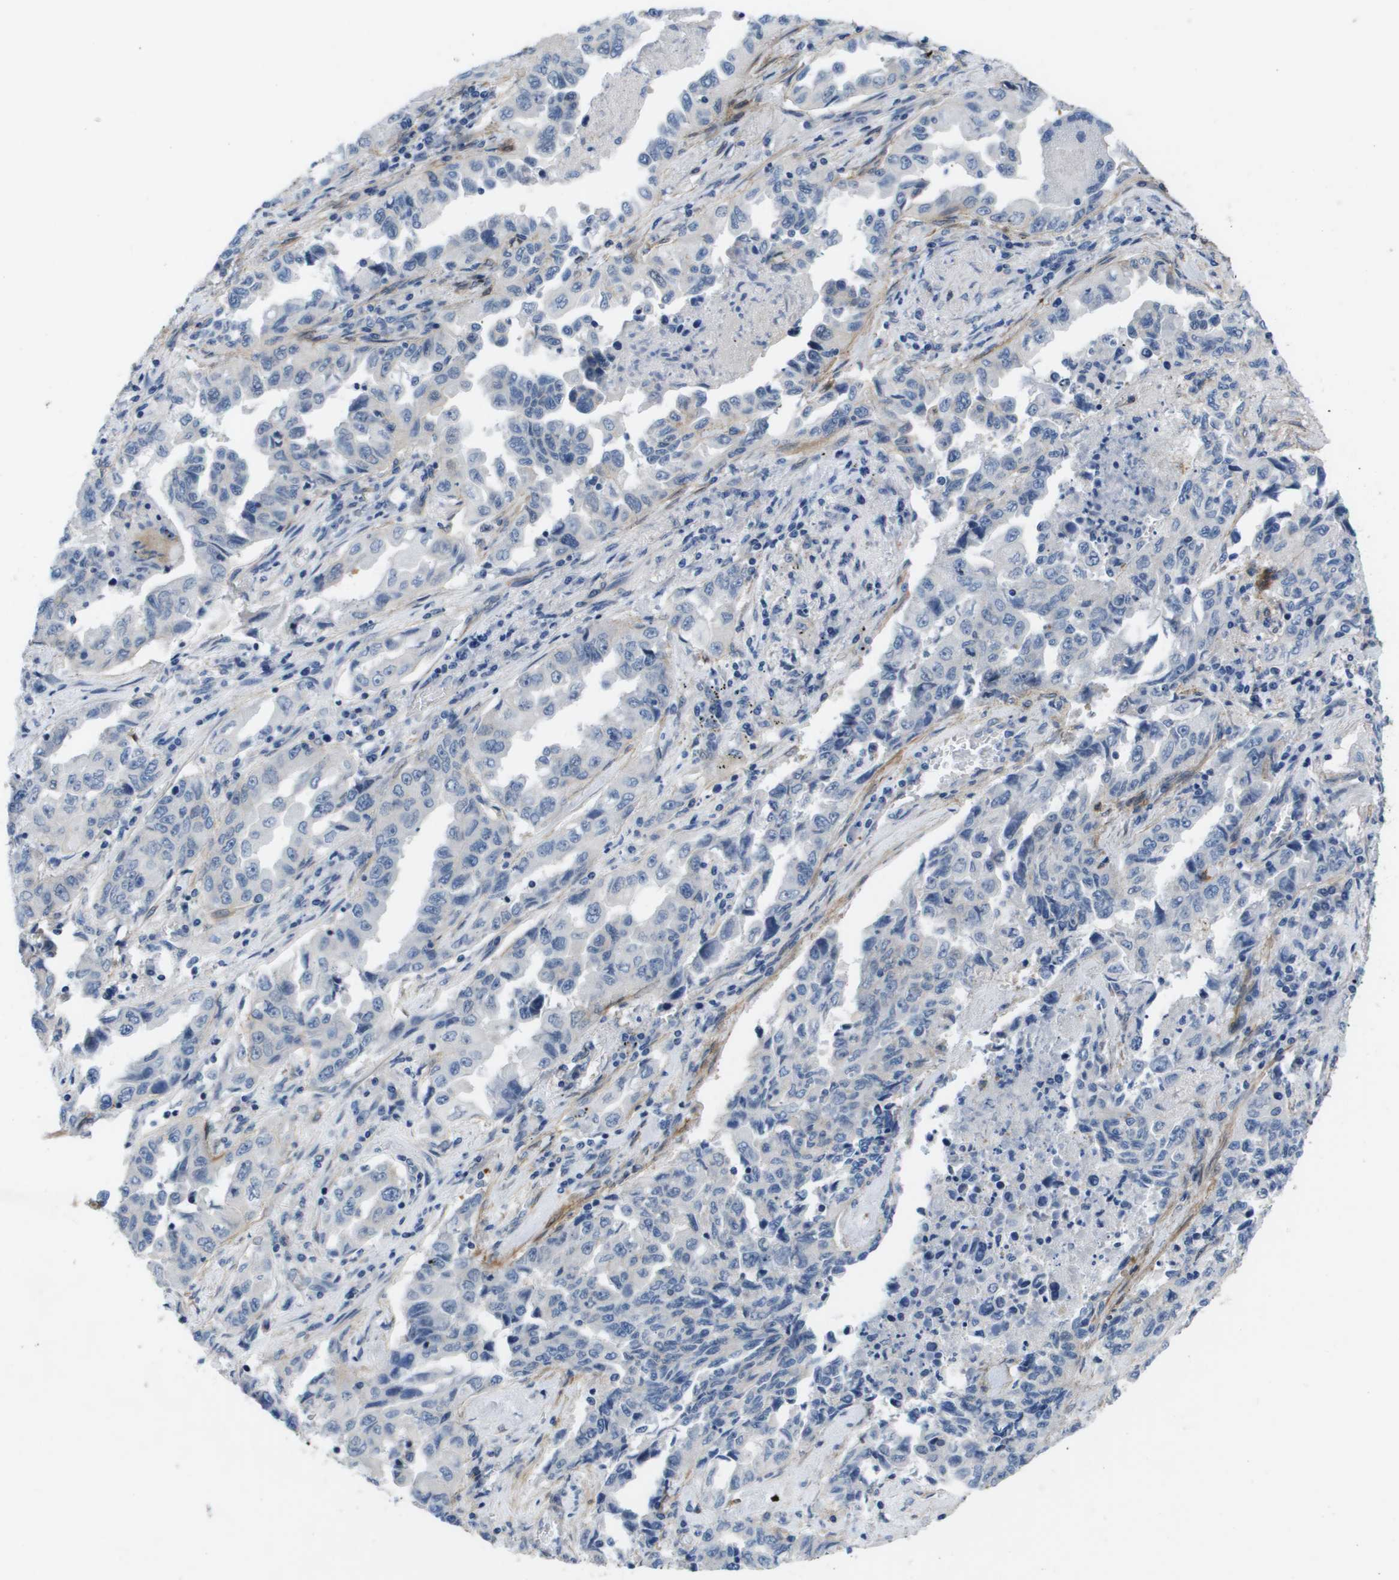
{"staining": {"intensity": "negative", "quantity": "none", "location": "none"}, "tissue": "lung cancer", "cell_type": "Tumor cells", "image_type": "cancer", "snomed": [{"axis": "morphology", "description": "Adenocarcinoma, NOS"}, {"axis": "topography", "description": "Lung"}], "caption": "DAB immunohistochemical staining of human lung cancer demonstrates no significant staining in tumor cells.", "gene": "LPP", "patient": {"sex": "female", "age": 51}}